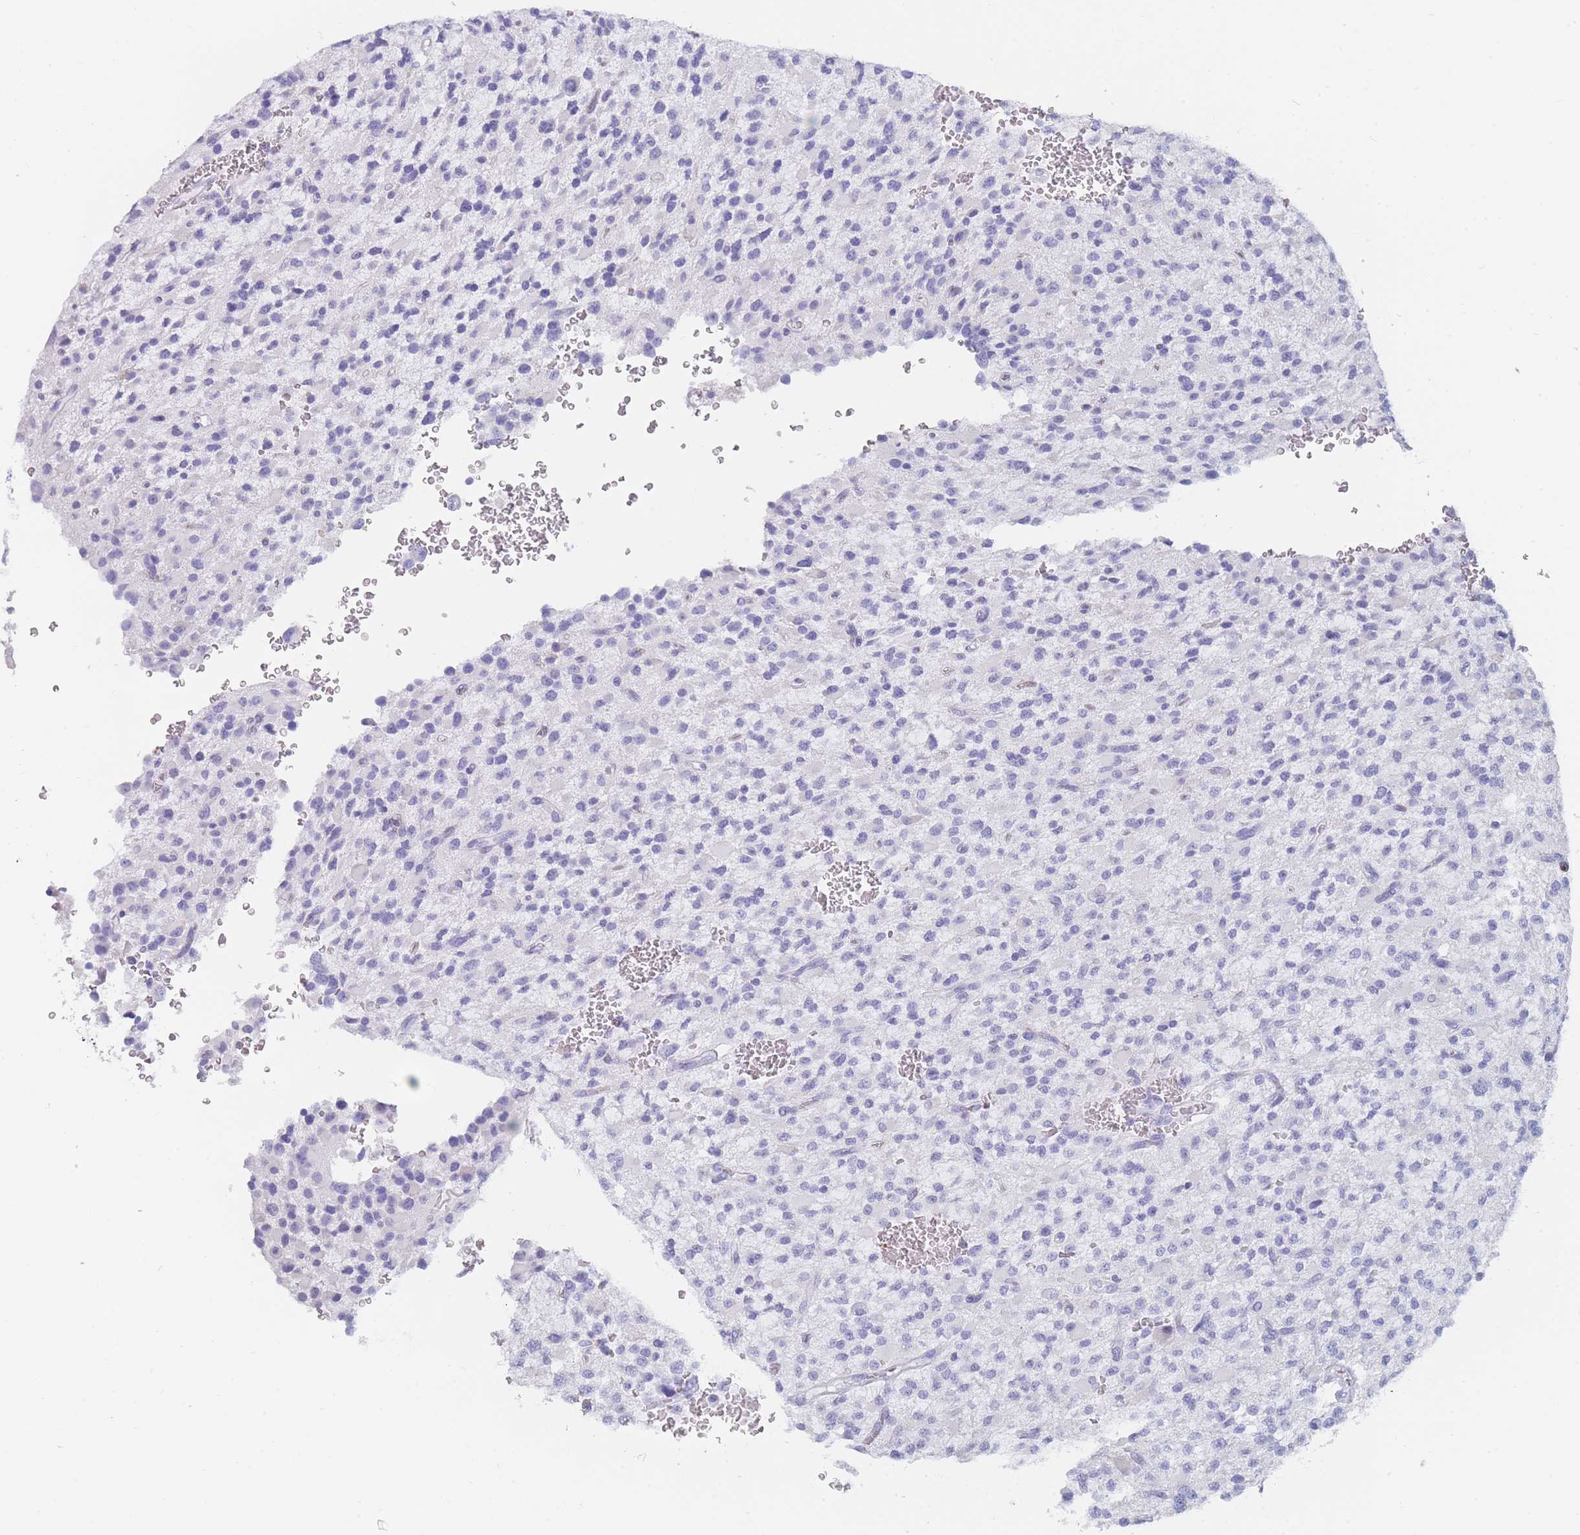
{"staining": {"intensity": "negative", "quantity": "none", "location": "none"}, "tissue": "glioma", "cell_type": "Tumor cells", "image_type": "cancer", "snomed": [{"axis": "morphology", "description": "Glioma, malignant, High grade"}, {"axis": "topography", "description": "Brain"}], "caption": "This histopathology image is of glioma stained with immunohistochemistry (IHC) to label a protein in brown with the nuclei are counter-stained blue. There is no positivity in tumor cells.", "gene": "OR5D16", "patient": {"sex": "male", "age": 34}}